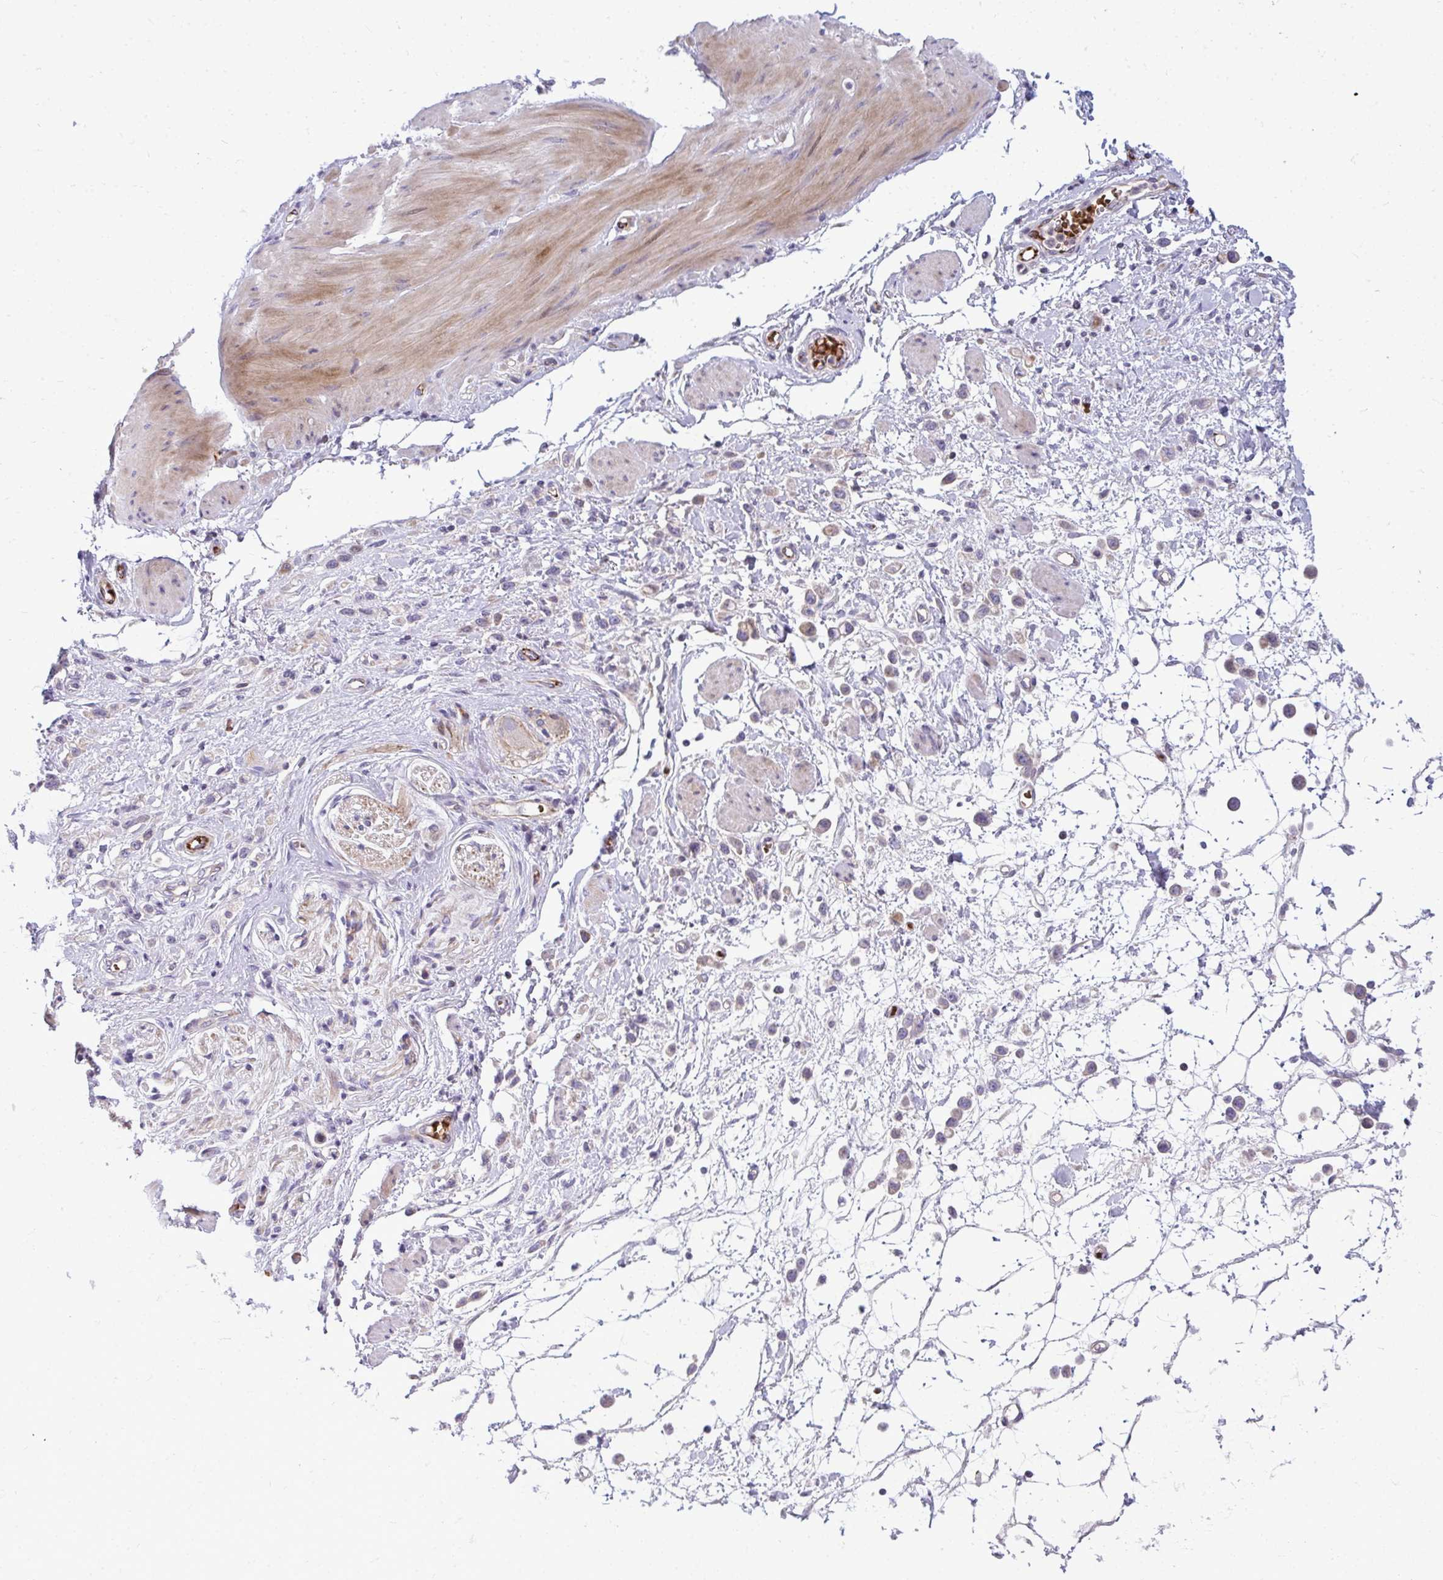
{"staining": {"intensity": "negative", "quantity": "none", "location": "none"}, "tissue": "stomach cancer", "cell_type": "Tumor cells", "image_type": "cancer", "snomed": [{"axis": "morphology", "description": "Adenocarcinoma, NOS"}, {"axis": "topography", "description": "Stomach"}], "caption": "High power microscopy photomicrograph of an IHC image of stomach cancer (adenocarcinoma), revealing no significant positivity in tumor cells.", "gene": "SLC14A1", "patient": {"sex": "female", "age": 65}}